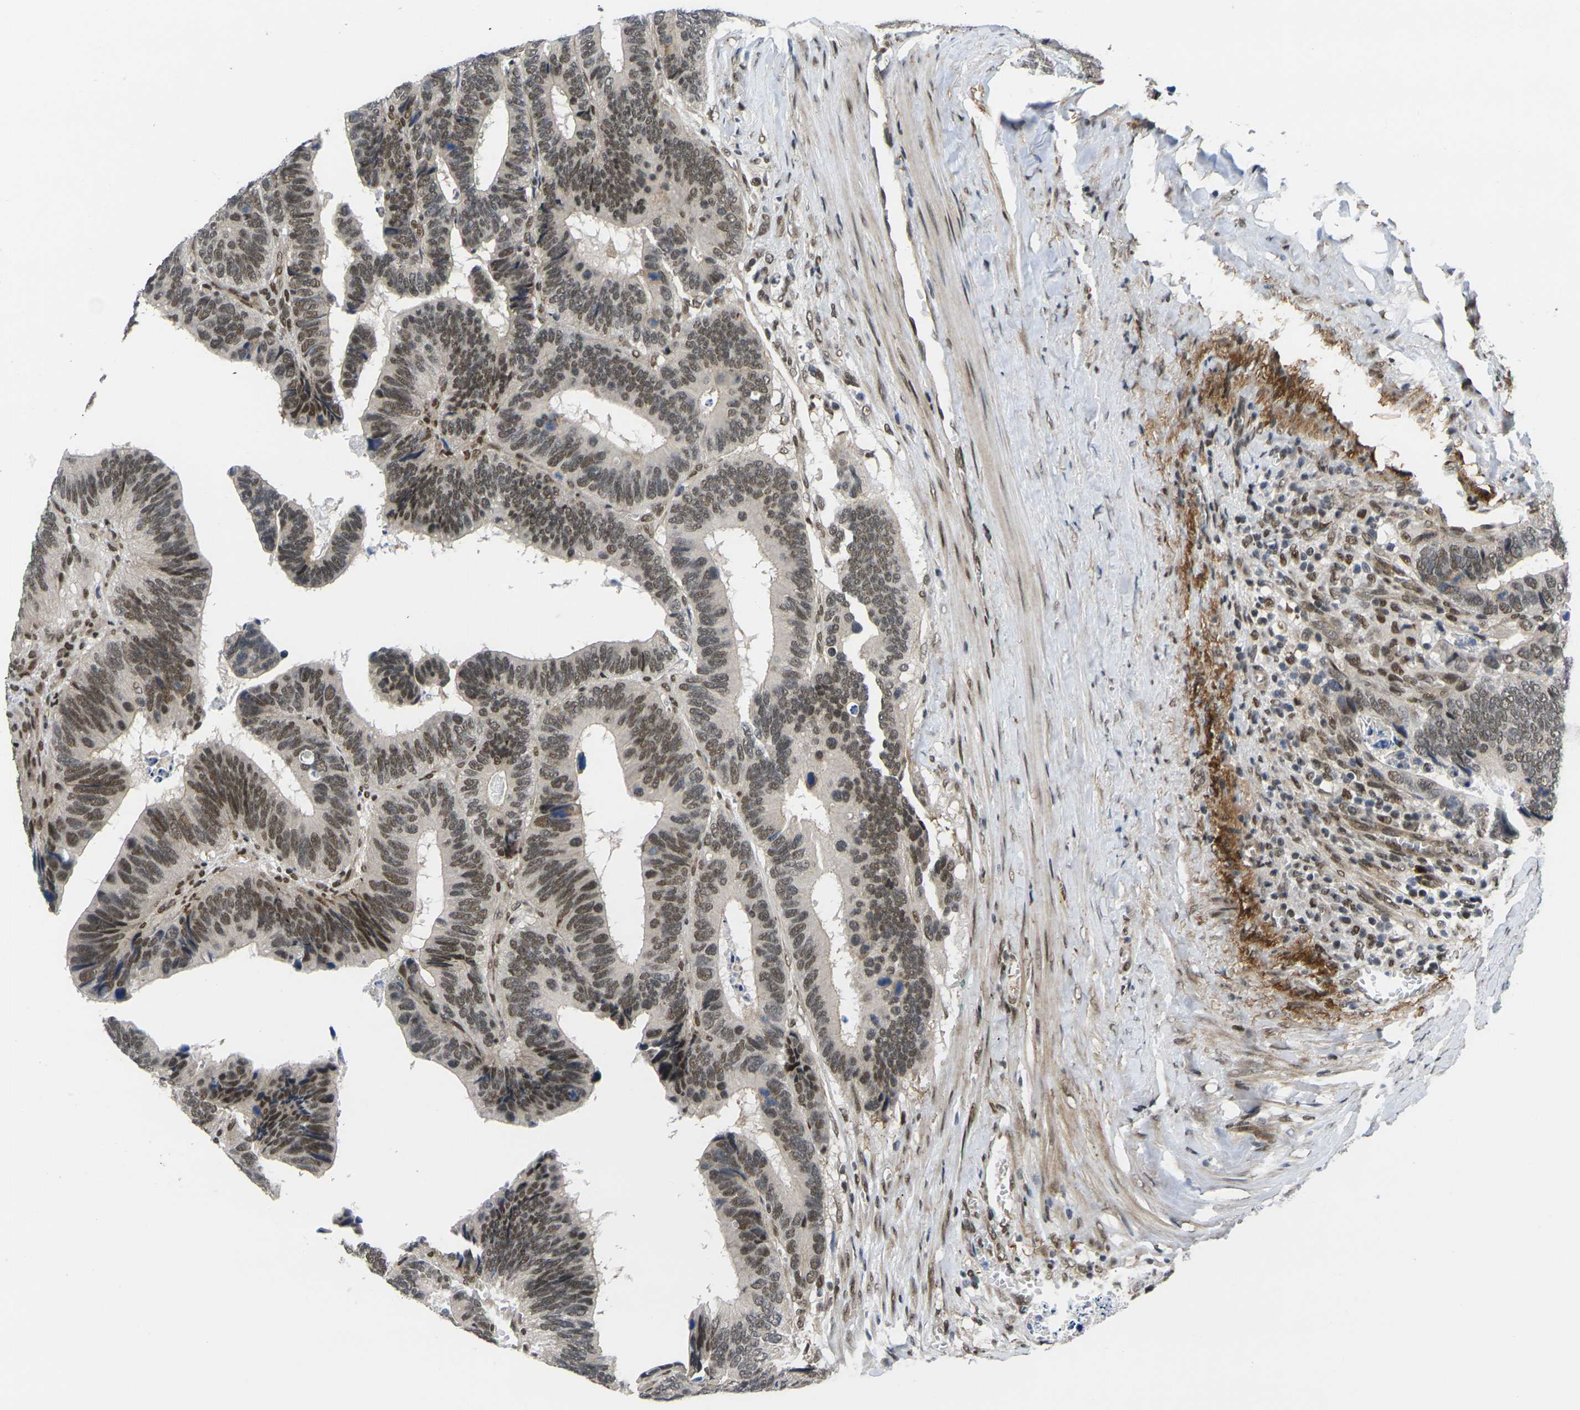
{"staining": {"intensity": "moderate", "quantity": ">75%", "location": "nuclear"}, "tissue": "colorectal cancer", "cell_type": "Tumor cells", "image_type": "cancer", "snomed": [{"axis": "morphology", "description": "Adenocarcinoma, NOS"}, {"axis": "topography", "description": "Colon"}], "caption": "About >75% of tumor cells in human colorectal cancer (adenocarcinoma) reveal moderate nuclear protein expression as visualized by brown immunohistochemical staining.", "gene": "RBM7", "patient": {"sex": "male", "age": 72}}